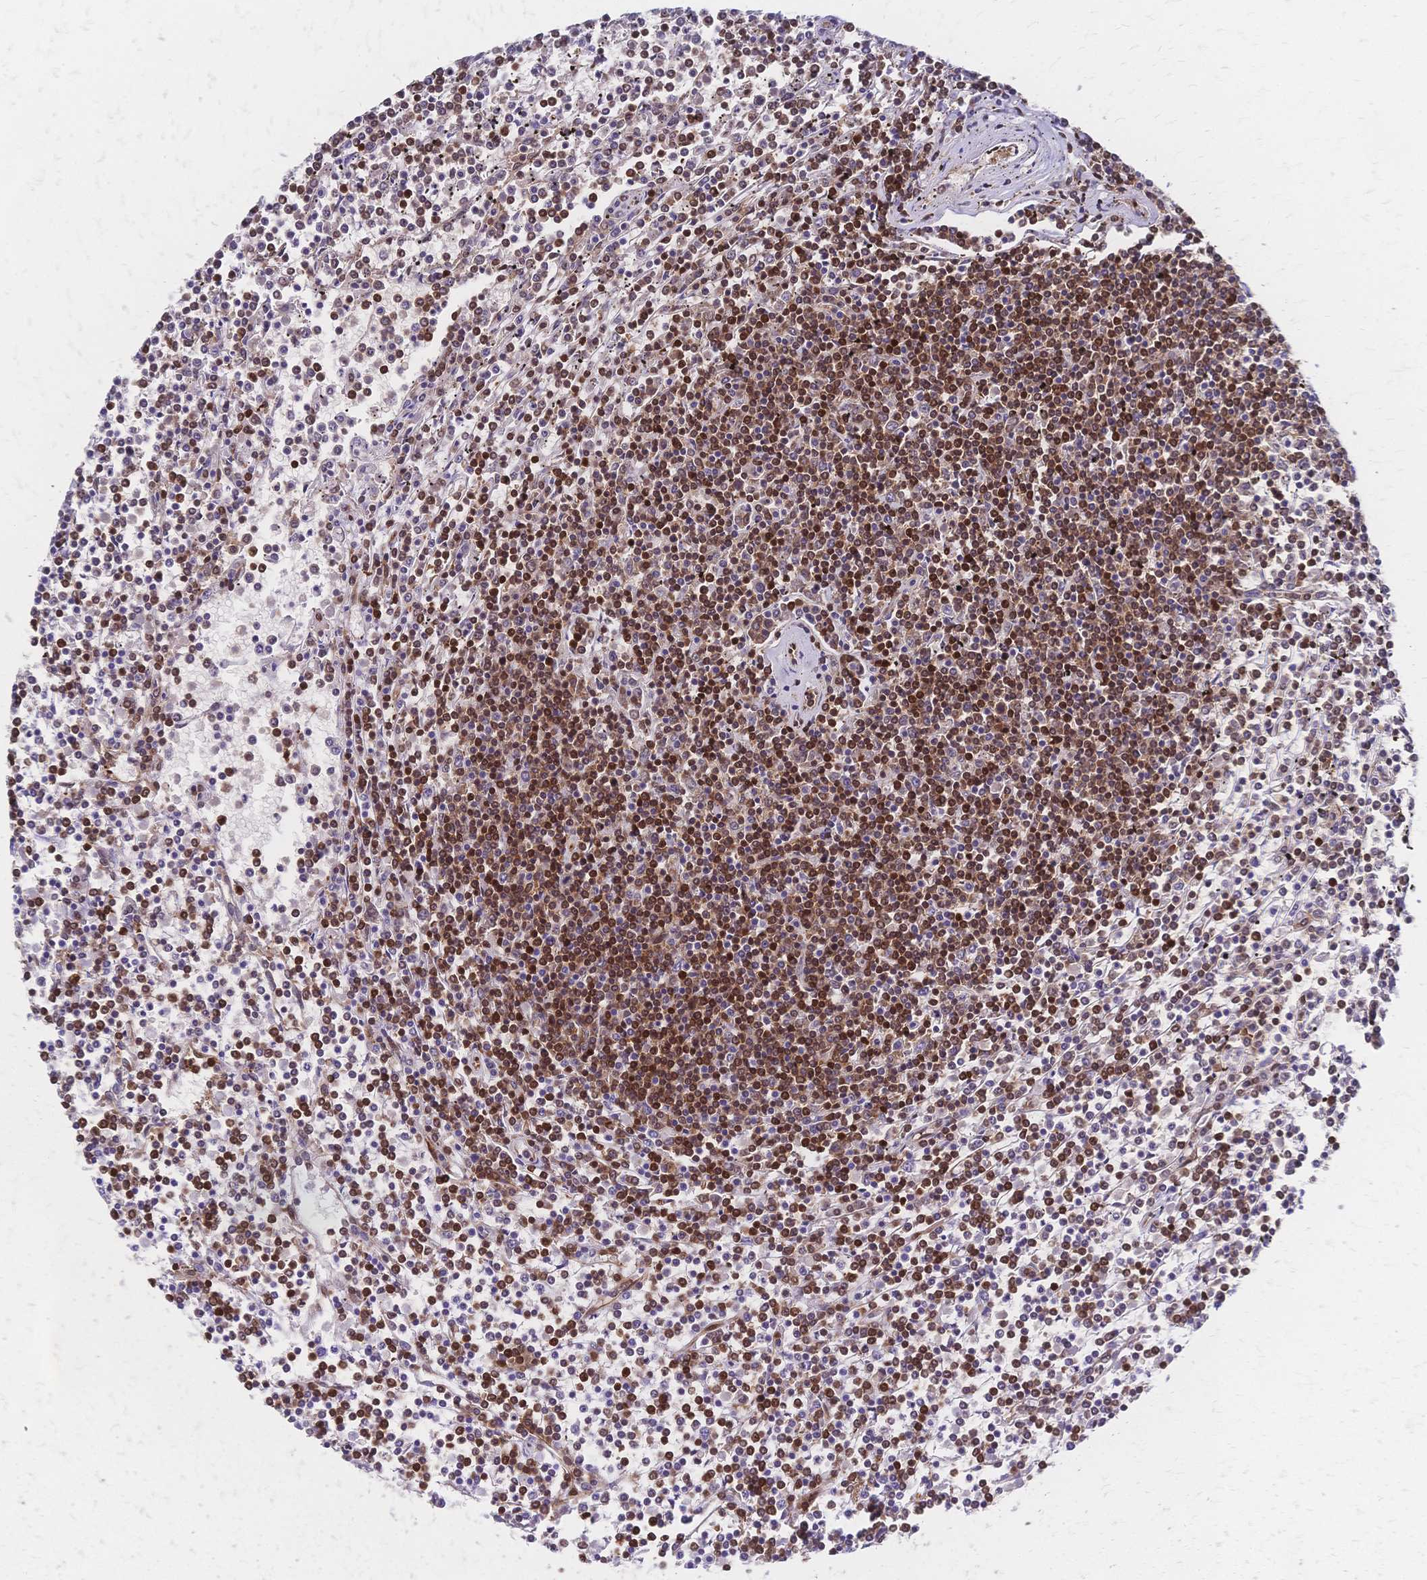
{"staining": {"intensity": "moderate", "quantity": "25%-75%", "location": "nuclear"}, "tissue": "lymphoma", "cell_type": "Tumor cells", "image_type": "cancer", "snomed": [{"axis": "morphology", "description": "Malignant lymphoma, non-Hodgkin's type, Low grade"}, {"axis": "topography", "description": "Spleen"}], "caption": "Protein staining displays moderate nuclear expression in approximately 25%-75% of tumor cells in malignant lymphoma, non-Hodgkin's type (low-grade).", "gene": "HDGF", "patient": {"sex": "female", "age": 19}}